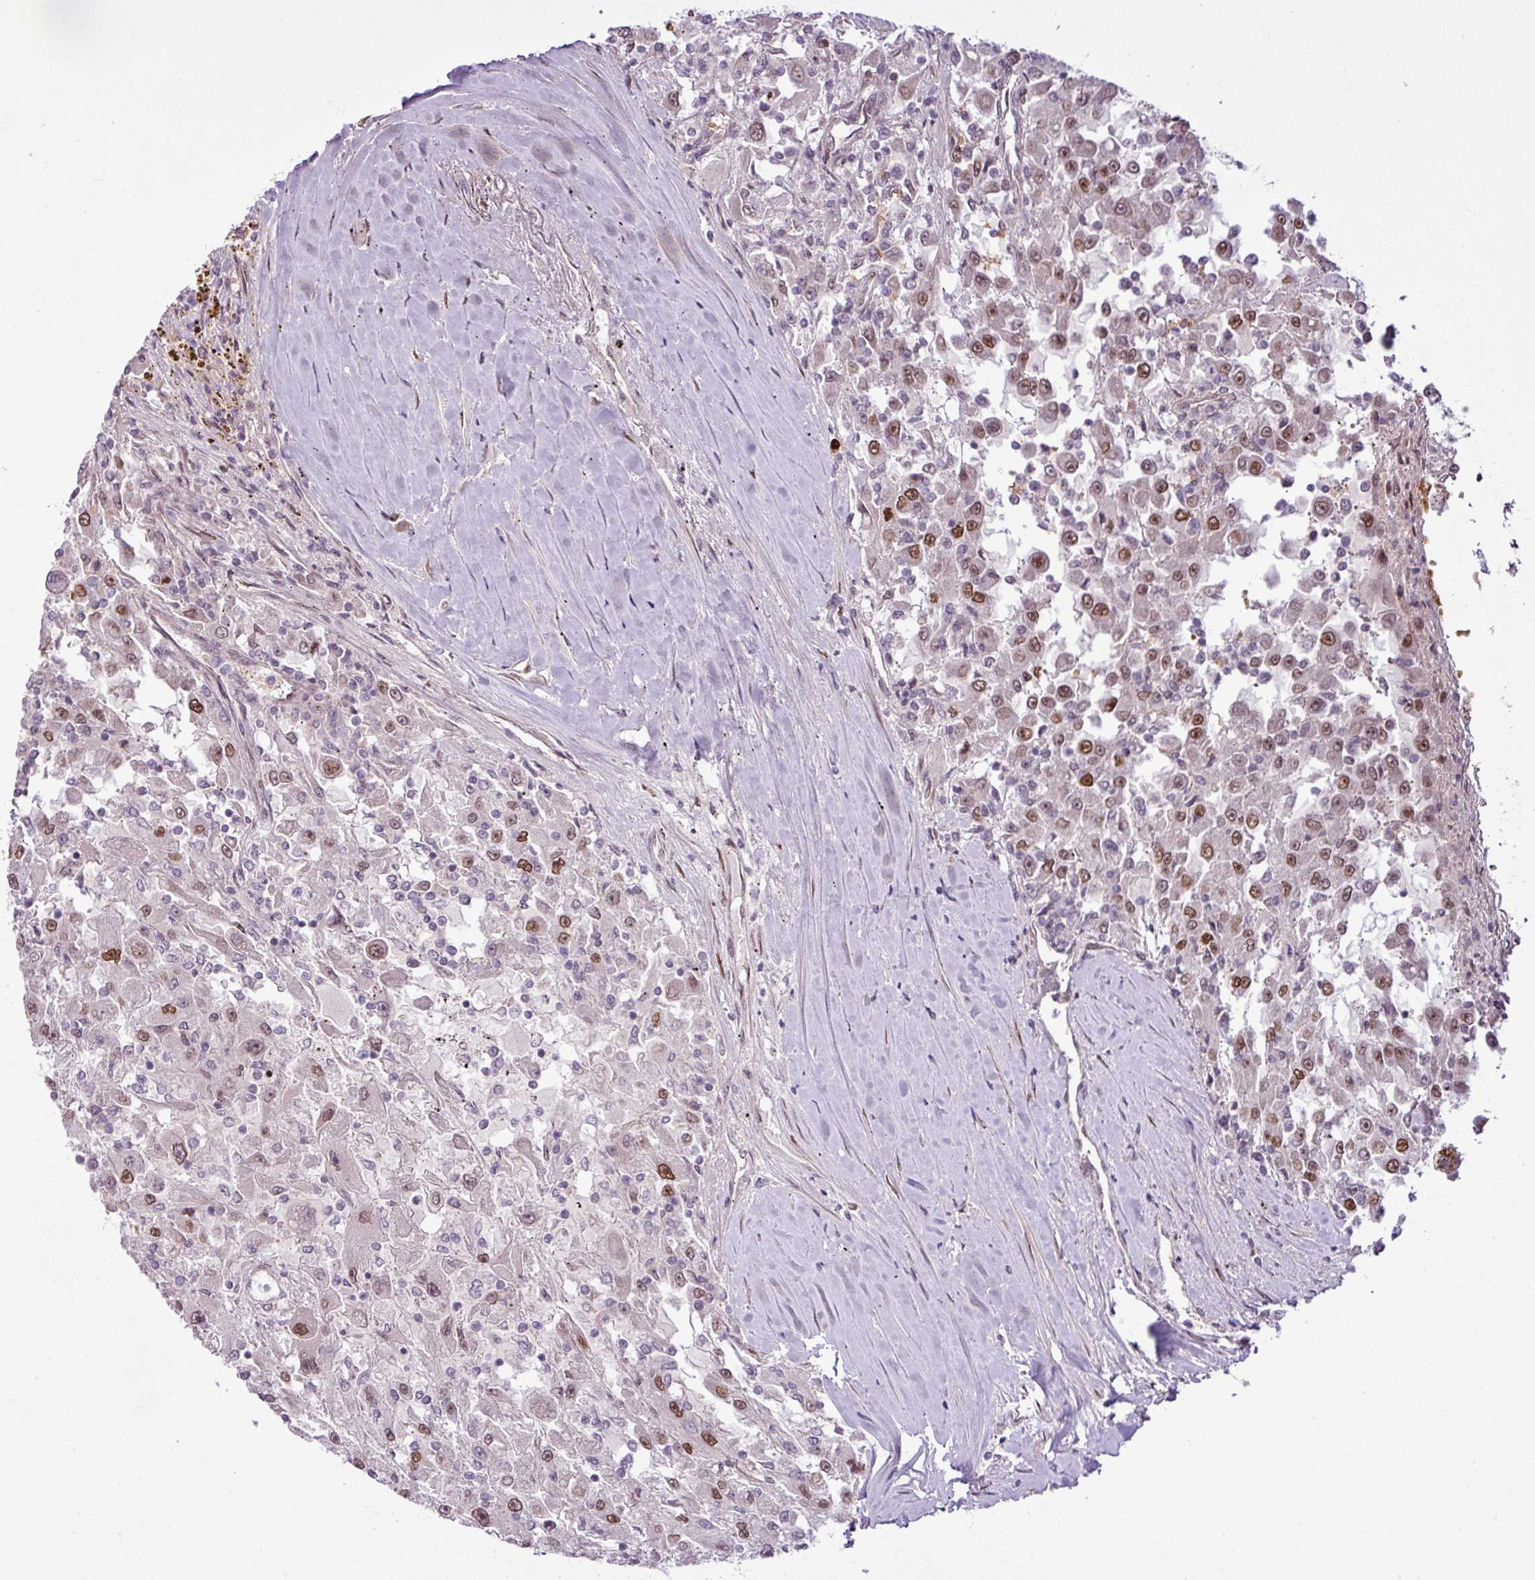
{"staining": {"intensity": "moderate", "quantity": "25%-75%", "location": "nuclear"}, "tissue": "renal cancer", "cell_type": "Tumor cells", "image_type": "cancer", "snomed": [{"axis": "morphology", "description": "Adenocarcinoma, NOS"}, {"axis": "topography", "description": "Kidney"}], "caption": "Immunohistochemical staining of adenocarcinoma (renal) exhibits medium levels of moderate nuclear expression in approximately 25%-75% of tumor cells. Nuclei are stained in blue.", "gene": "PRDM5", "patient": {"sex": "female", "age": 67}}